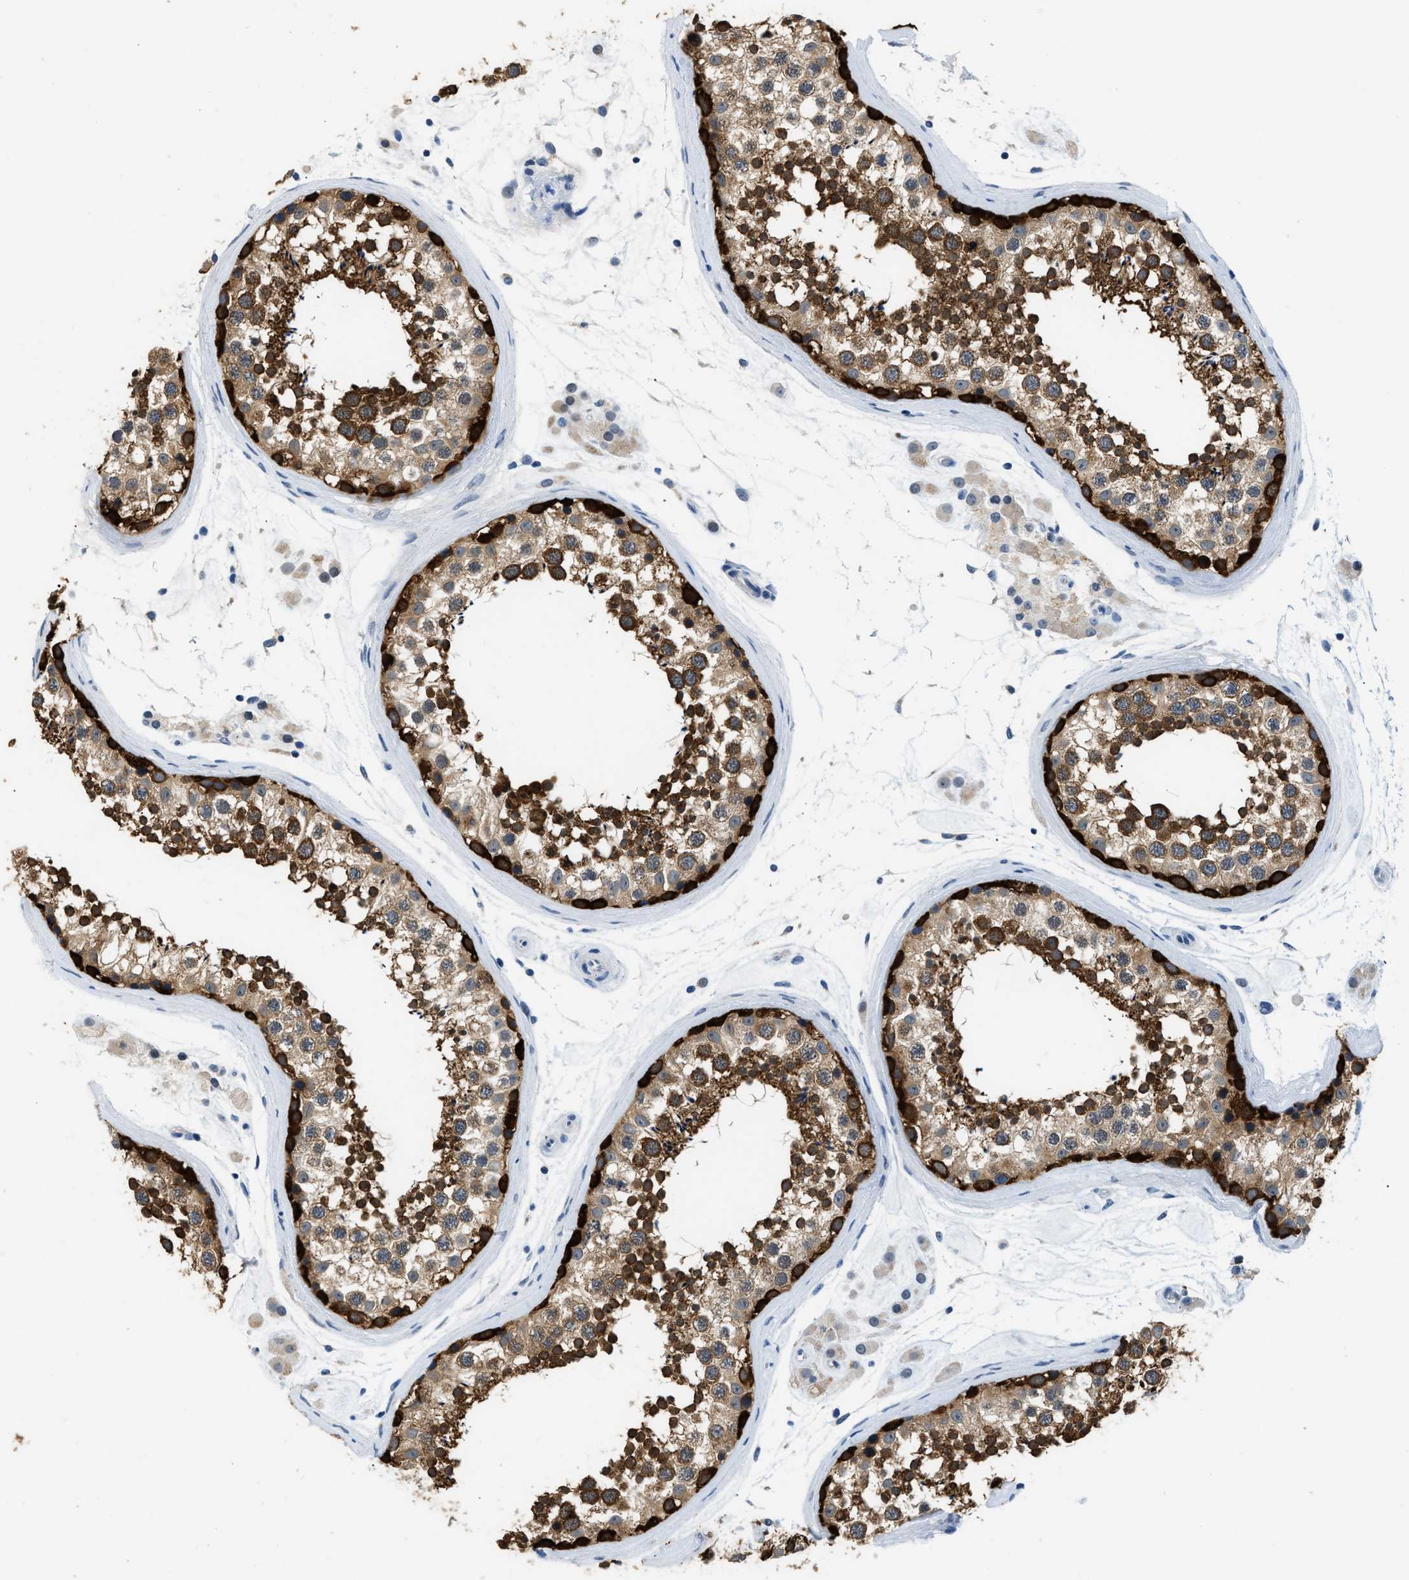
{"staining": {"intensity": "strong", "quantity": ">75%", "location": "cytoplasmic/membranous"}, "tissue": "testis", "cell_type": "Cells in seminiferous ducts", "image_type": "normal", "snomed": [{"axis": "morphology", "description": "Normal tissue, NOS"}, {"axis": "topography", "description": "Testis"}], "caption": "Testis stained for a protein (brown) displays strong cytoplasmic/membranous positive staining in about >75% of cells in seminiferous ducts.", "gene": "TOMM34", "patient": {"sex": "male", "age": 46}}